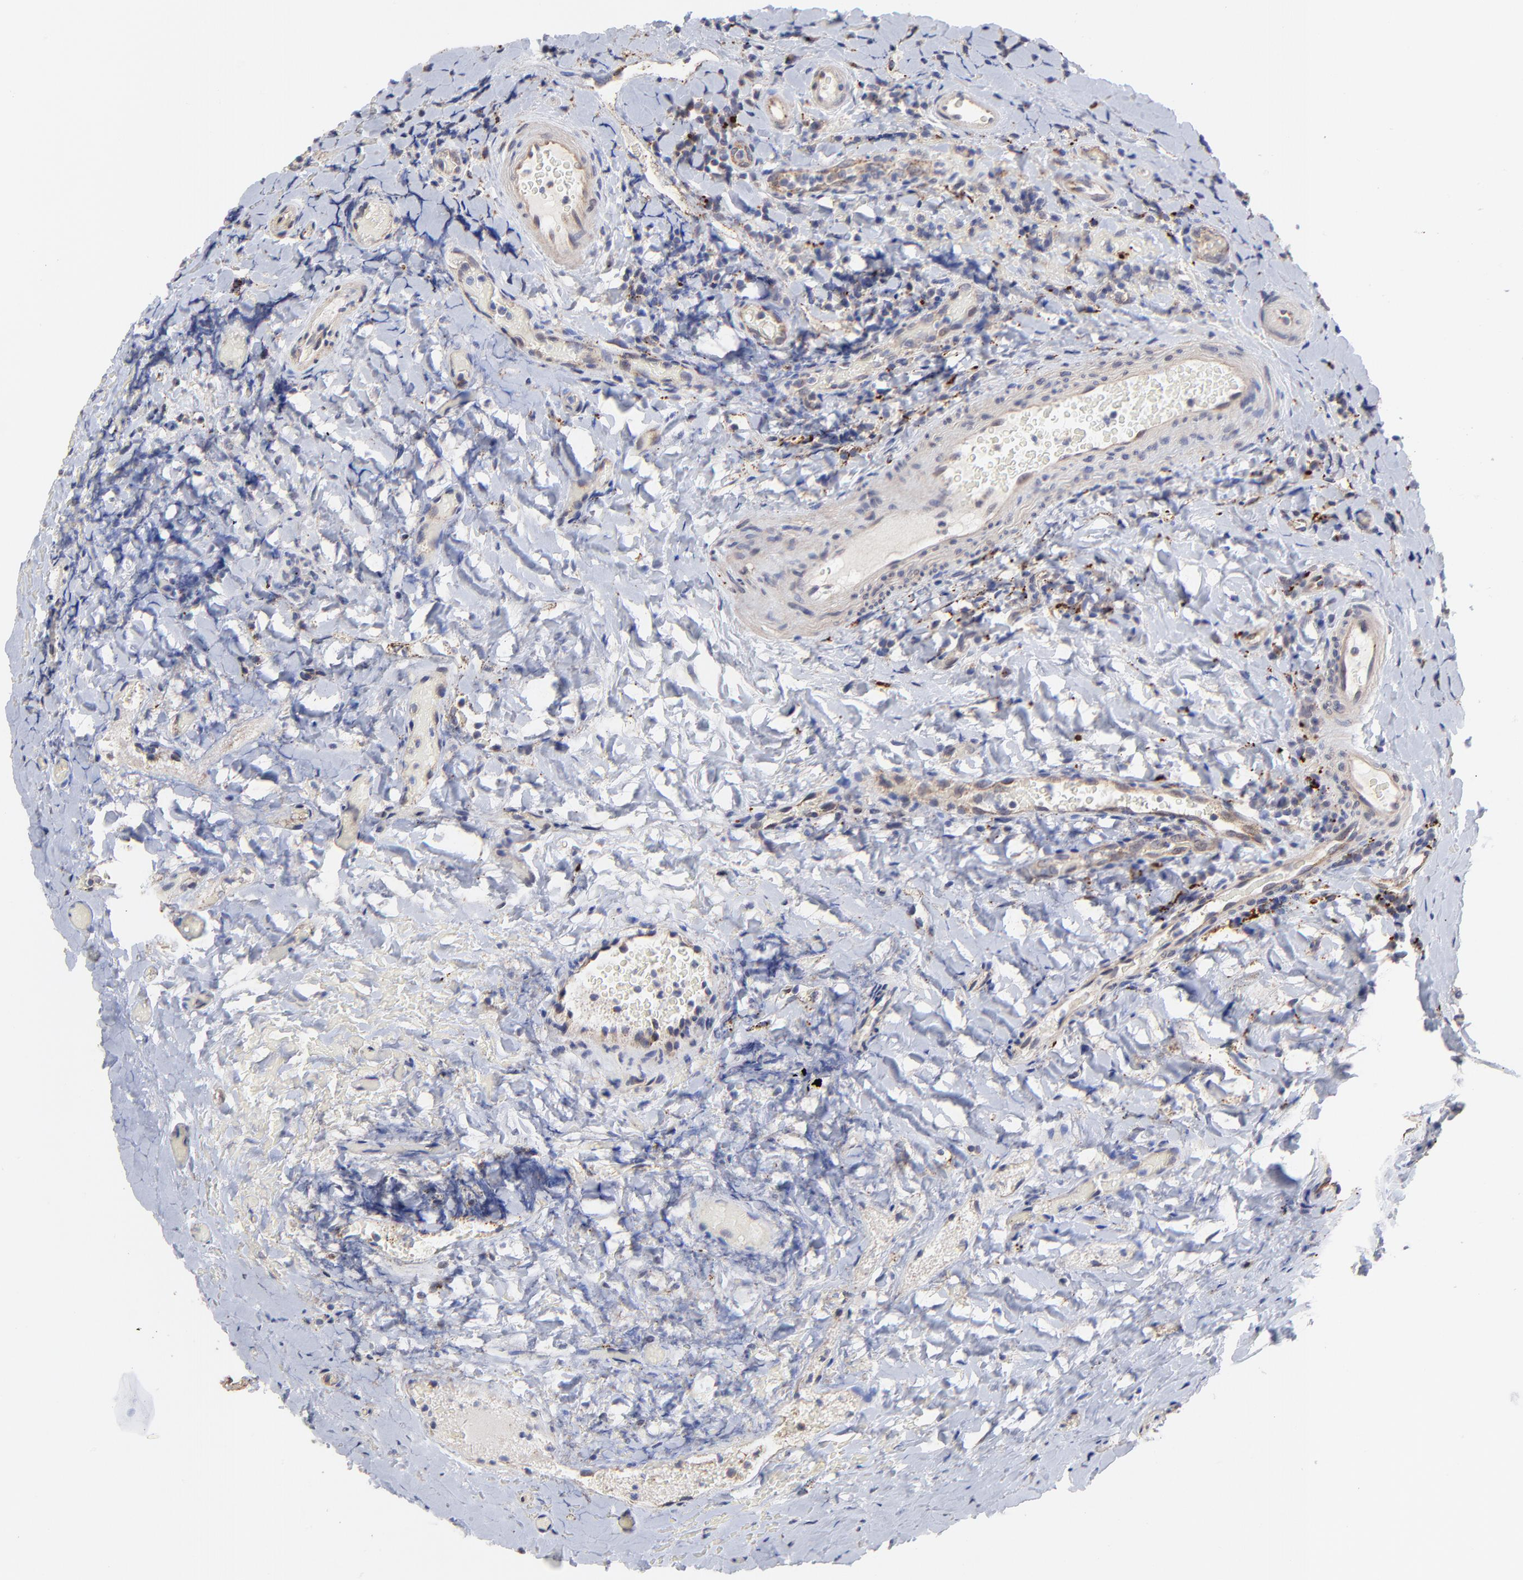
{"staining": {"intensity": "weak", "quantity": "25%-75%", "location": "cytoplasmic/membranous"}, "tissue": "tonsil", "cell_type": "Germinal center cells", "image_type": "normal", "snomed": [{"axis": "morphology", "description": "Normal tissue, NOS"}, {"axis": "topography", "description": "Tonsil"}], "caption": "A micrograph of tonsil stained for a protein demonstrates weak cytoplasmic/membranous brown staining in germinal center cells.", "gene": "PDE4B", "patient": {"sex": "male", "age": 17}}